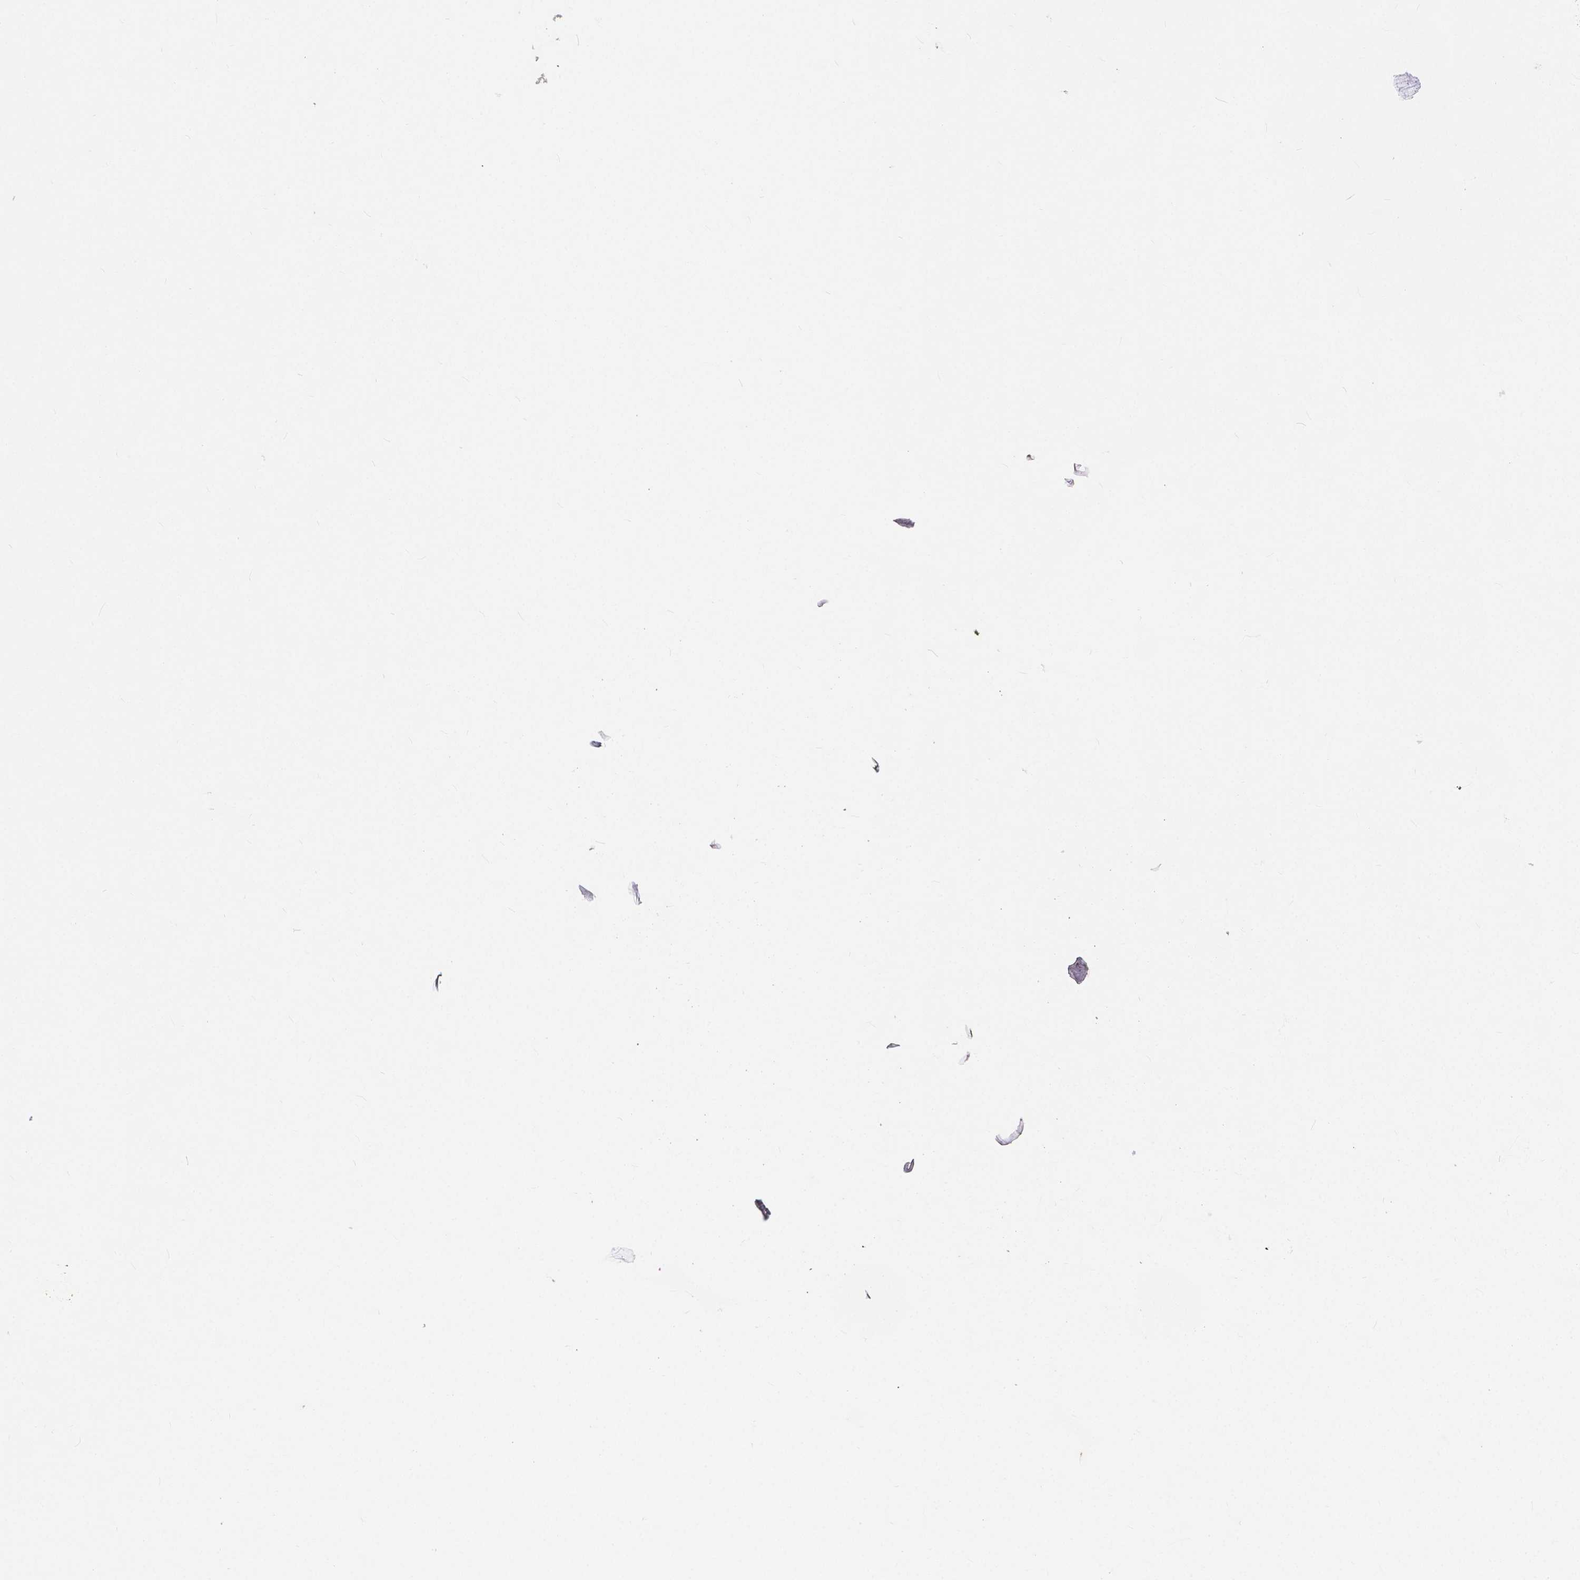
{"staining": {"intensity": "negative", "quantity": "none", "location": "none"}, "tissue": "liver cancer", "cell_type": "Tumor cells", "image_type": "cancer", "snomed": [{"axis": "morphology", "description": "Carcinoma, Hepatocellular, NOS"}, {"axis": "topography", "description": "Liver"}], "caption": "Tumor cells are negative for brown protein staining in liver cancer. The staining is performed using DAB (3,3'-diaminobenzidine) brown chromogen with nuclei counter-stained in using hematoxylin.", "gene": "ACP5", "patient": {"sex": "female", "age": 61}}